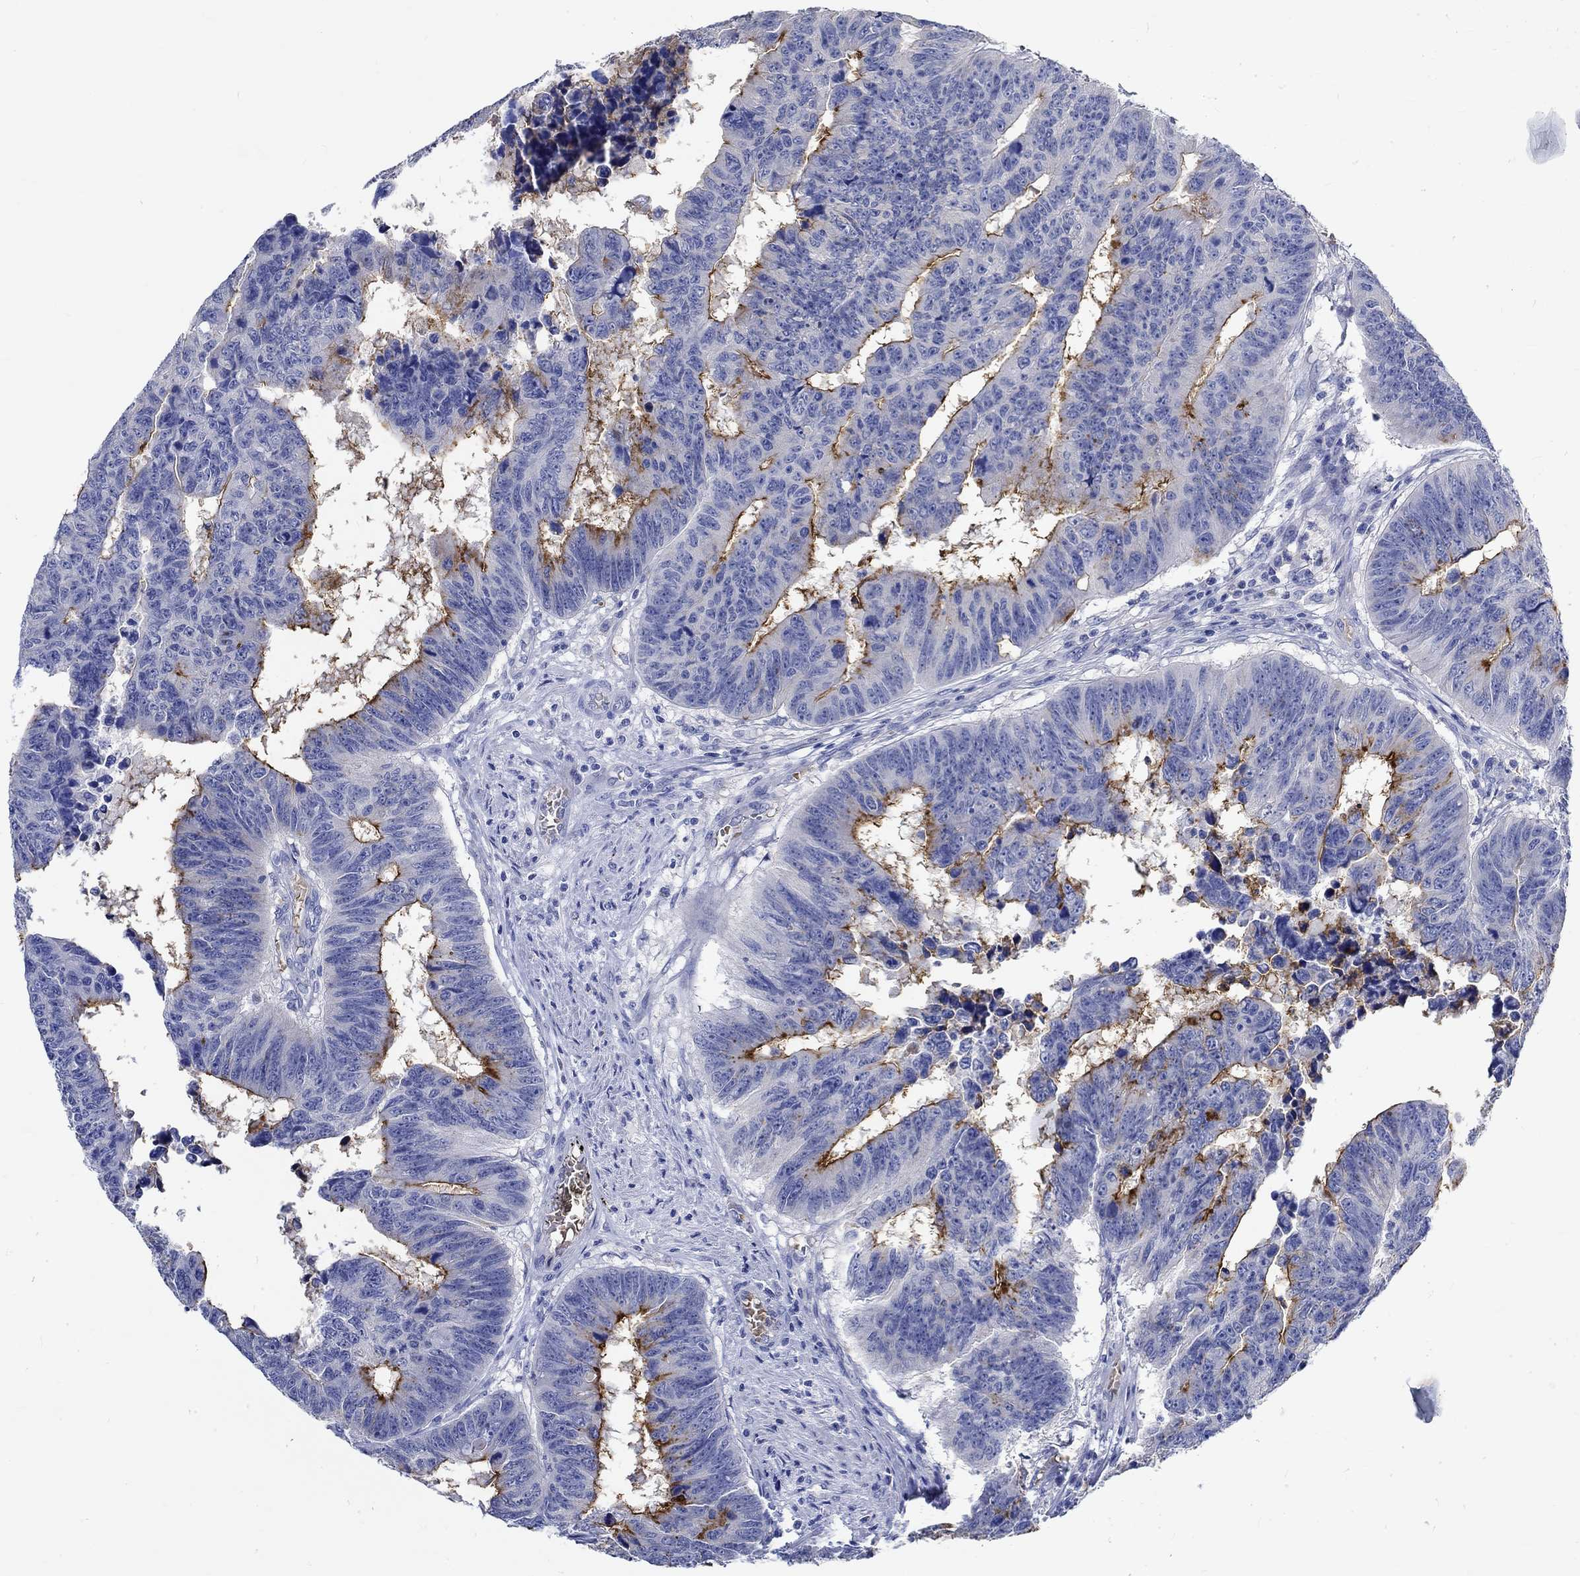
{"staining": {"intensity": "strong", "quantity": "25%-75%", "location": "cytoplasmic/membranous"}, "tissue": "colorectal cancer", "cell_type": "Tumor cells", "image_type": "cancer", "snomed": [{"axis": "morphology", "description": "Adenocarcinoma, NOS"}, {"axis": "topography", "description": "Appendix"}, {"axis": "topography", "description": "Colon"}, {"axis": "topography", "description": "Cecum"}, {"axis": "topography", "description": "Colon asc"}], "caption": "Colorectal cancer stained with a protein marker exhibits strong staining in tumor cells.", "gene": "KCNA1", "patient": {"sex": "female", "age": 85}}